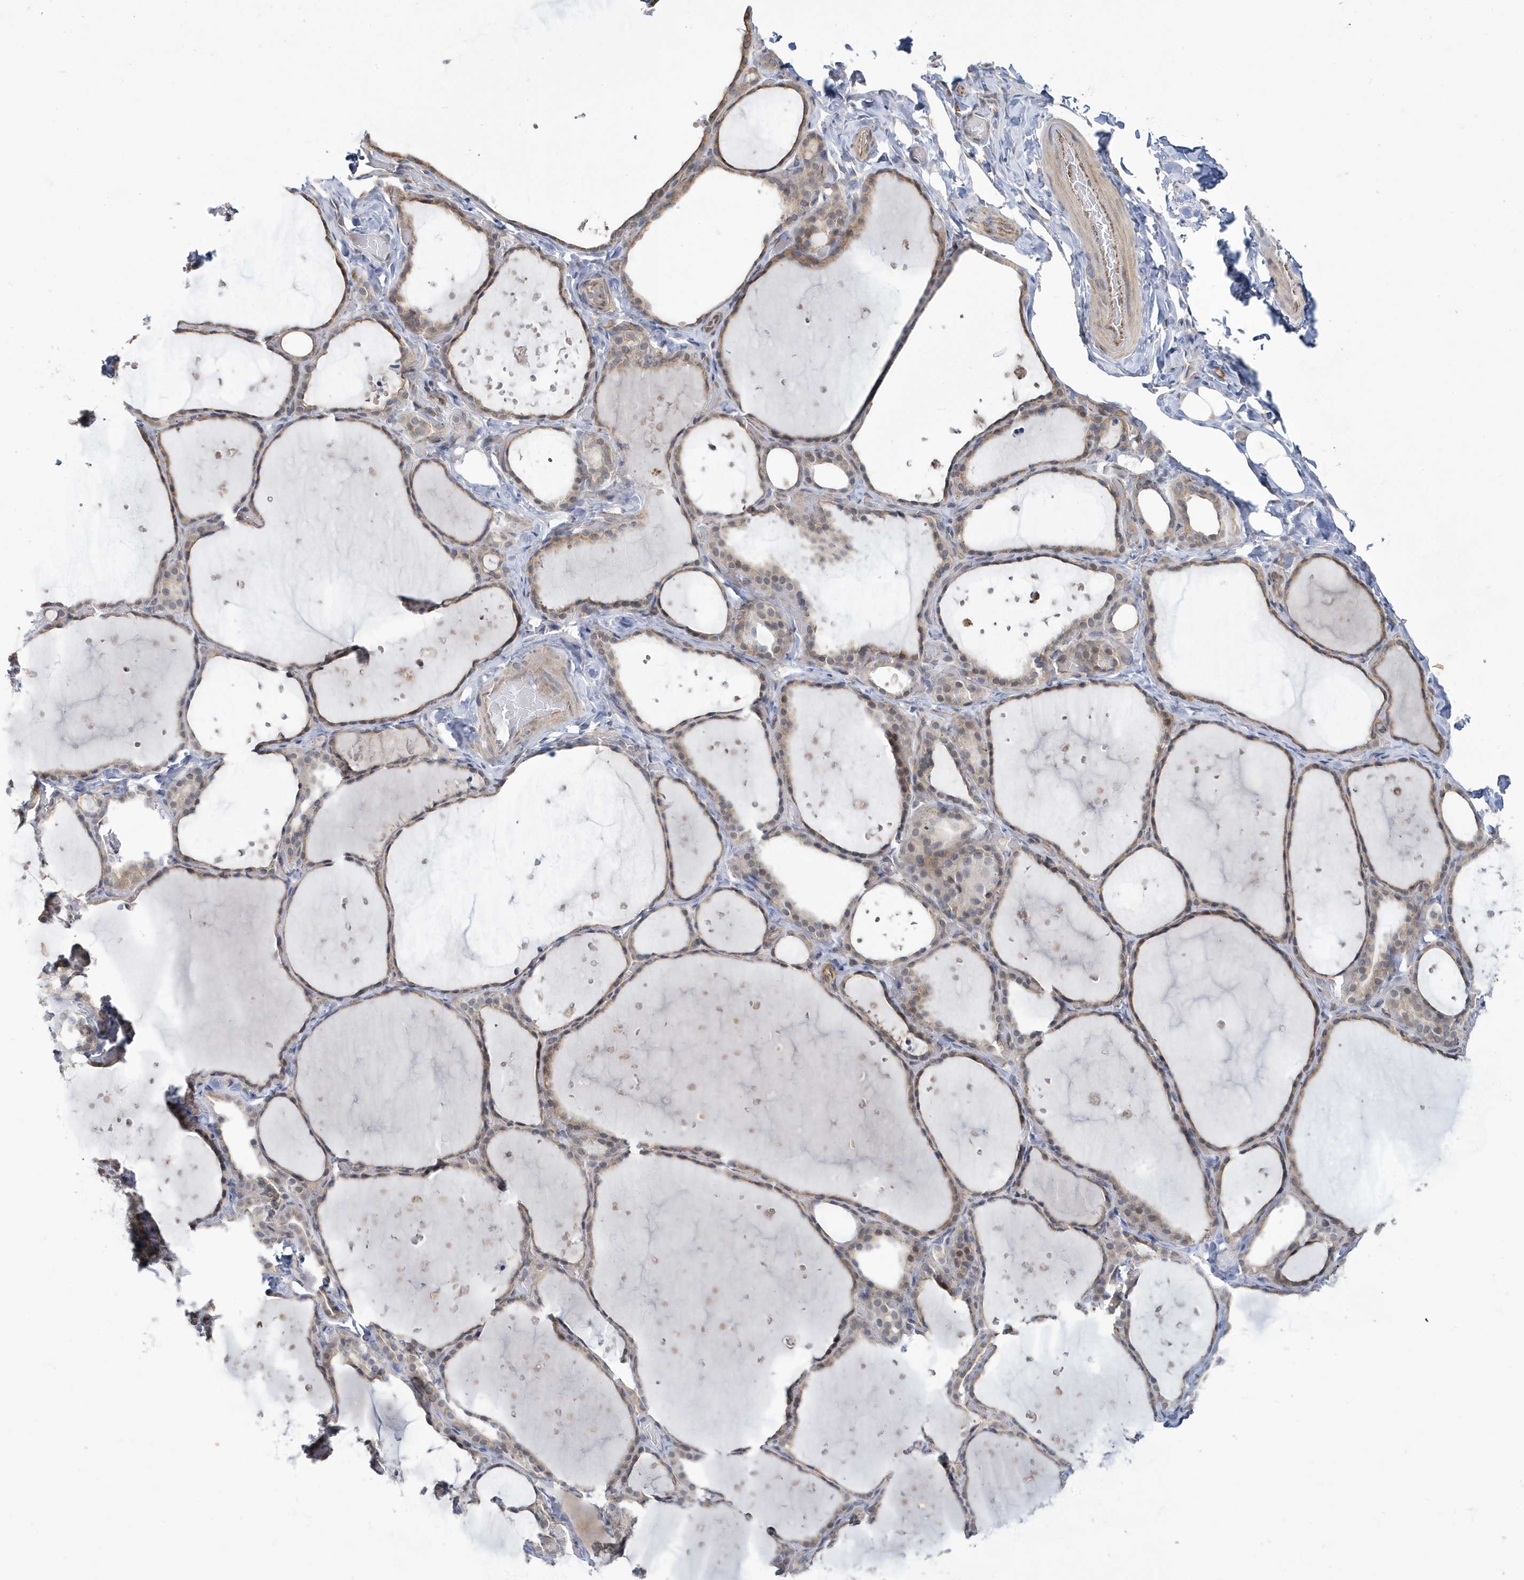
{"staining": {"intensity": "moderate", "quantity": "25%-75%", "location": "cytoplasmic/membranous"}, "tissue": "thyroid gland", "cell_type": "Glandular cells", "image_type": "normal", "snomed": [{"axis": "morphology", "description": "Normal tissue, NOS"}, {"axis": "topography", "description": "Thyroid gland"}], "caption": "Unremarkable thyroid gland reveals moderate cytoplasmic/membranous expression in approximately 25%-75% of glandular cells.", "gene": "ZNF654", "patient": {"sex": "female", "age": 44}}